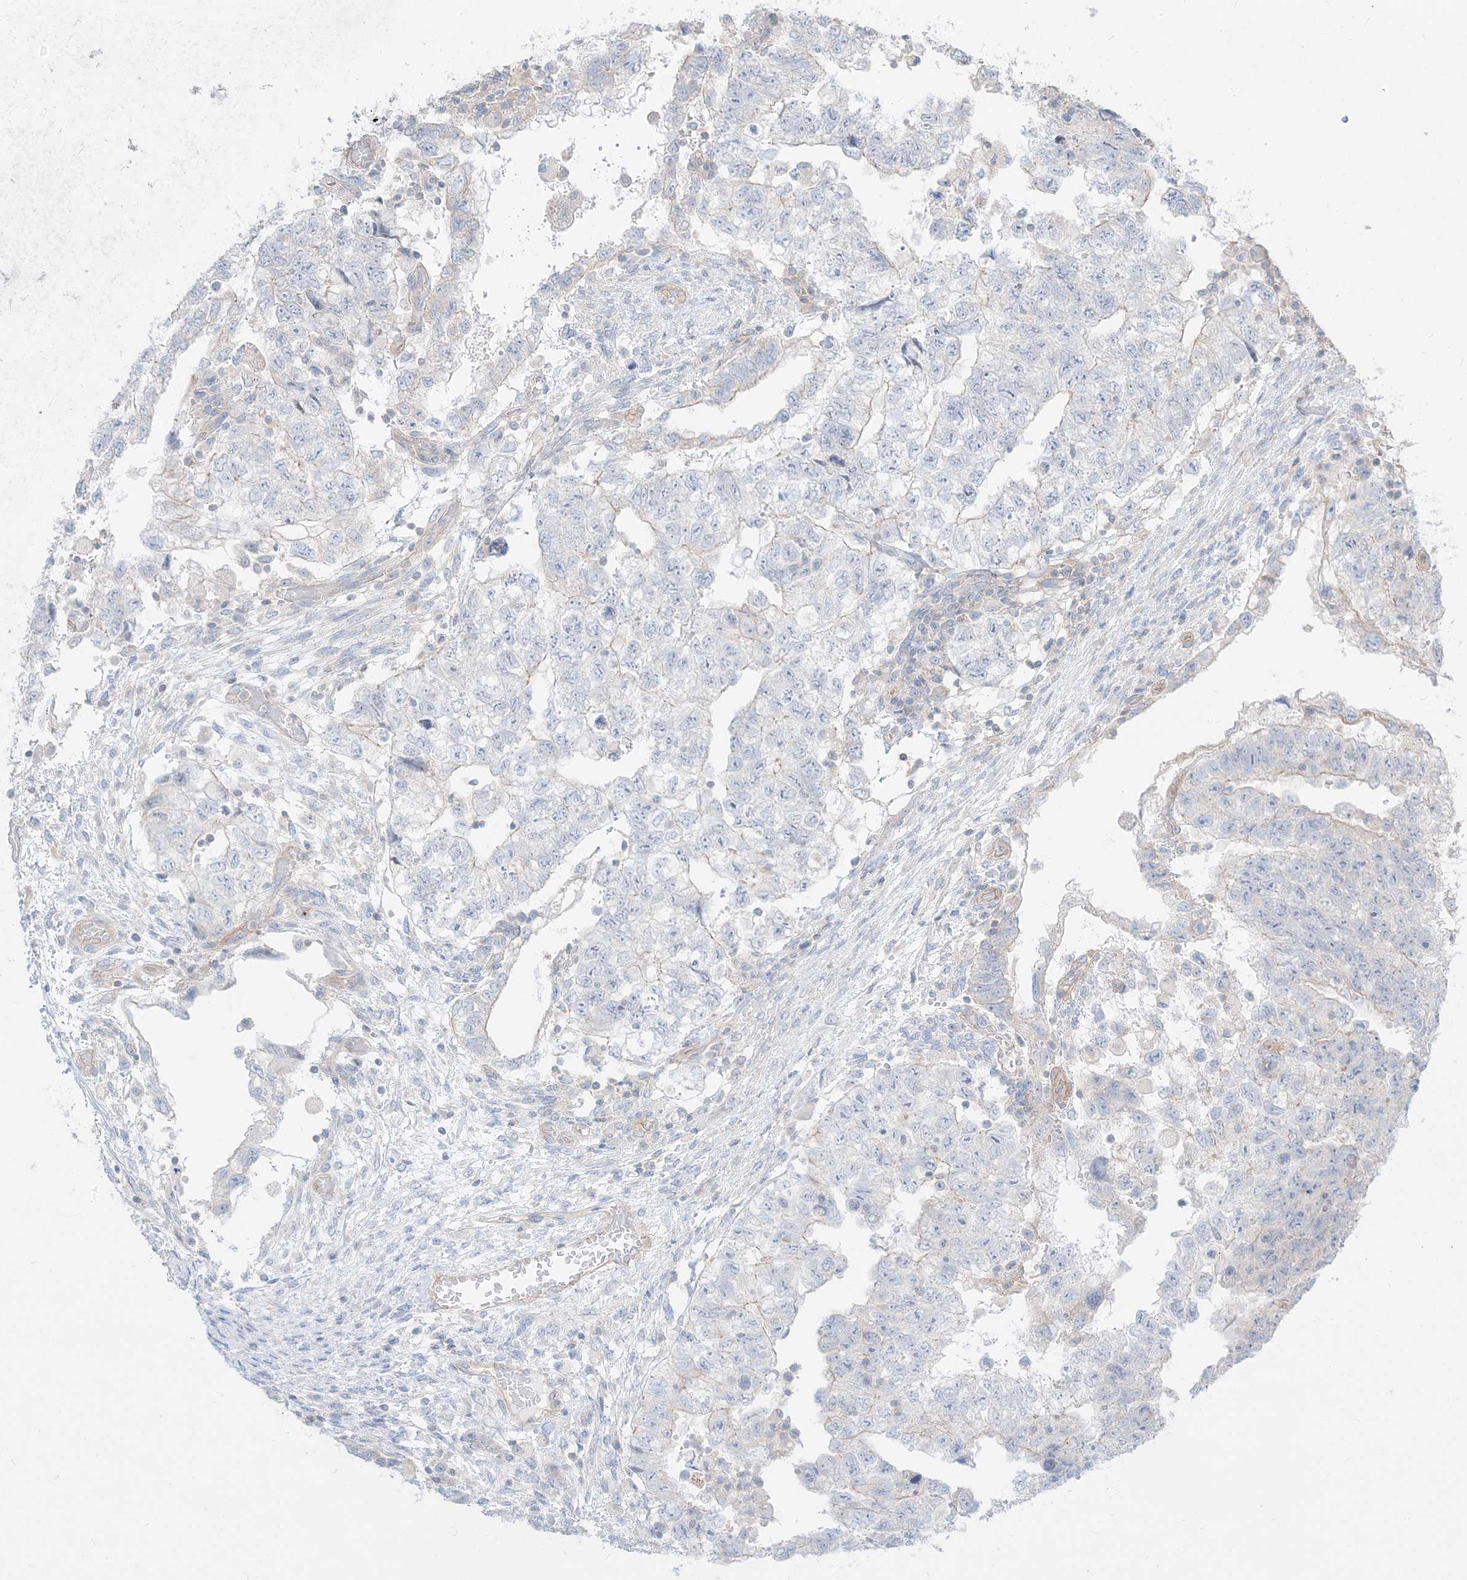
{"staining": {"intensity": "negative", "quantity": "none", "location": "none"}, "tissue": "testis cancer", "cell_type": "Tumor cells", "image_type": "cancer", "snomed": [{"axis": "morphology", "description": "Carcinoma, Embryonal, NOS"}, {"axis": "topography", "description": "Testis"}], "caption": "Testis cancer stained for a protein using immunohistochemistry demonstrates no positivity tumor cells.", "gene": "ARHGEF9", "patient": {"sex": "male", "age": 36}}